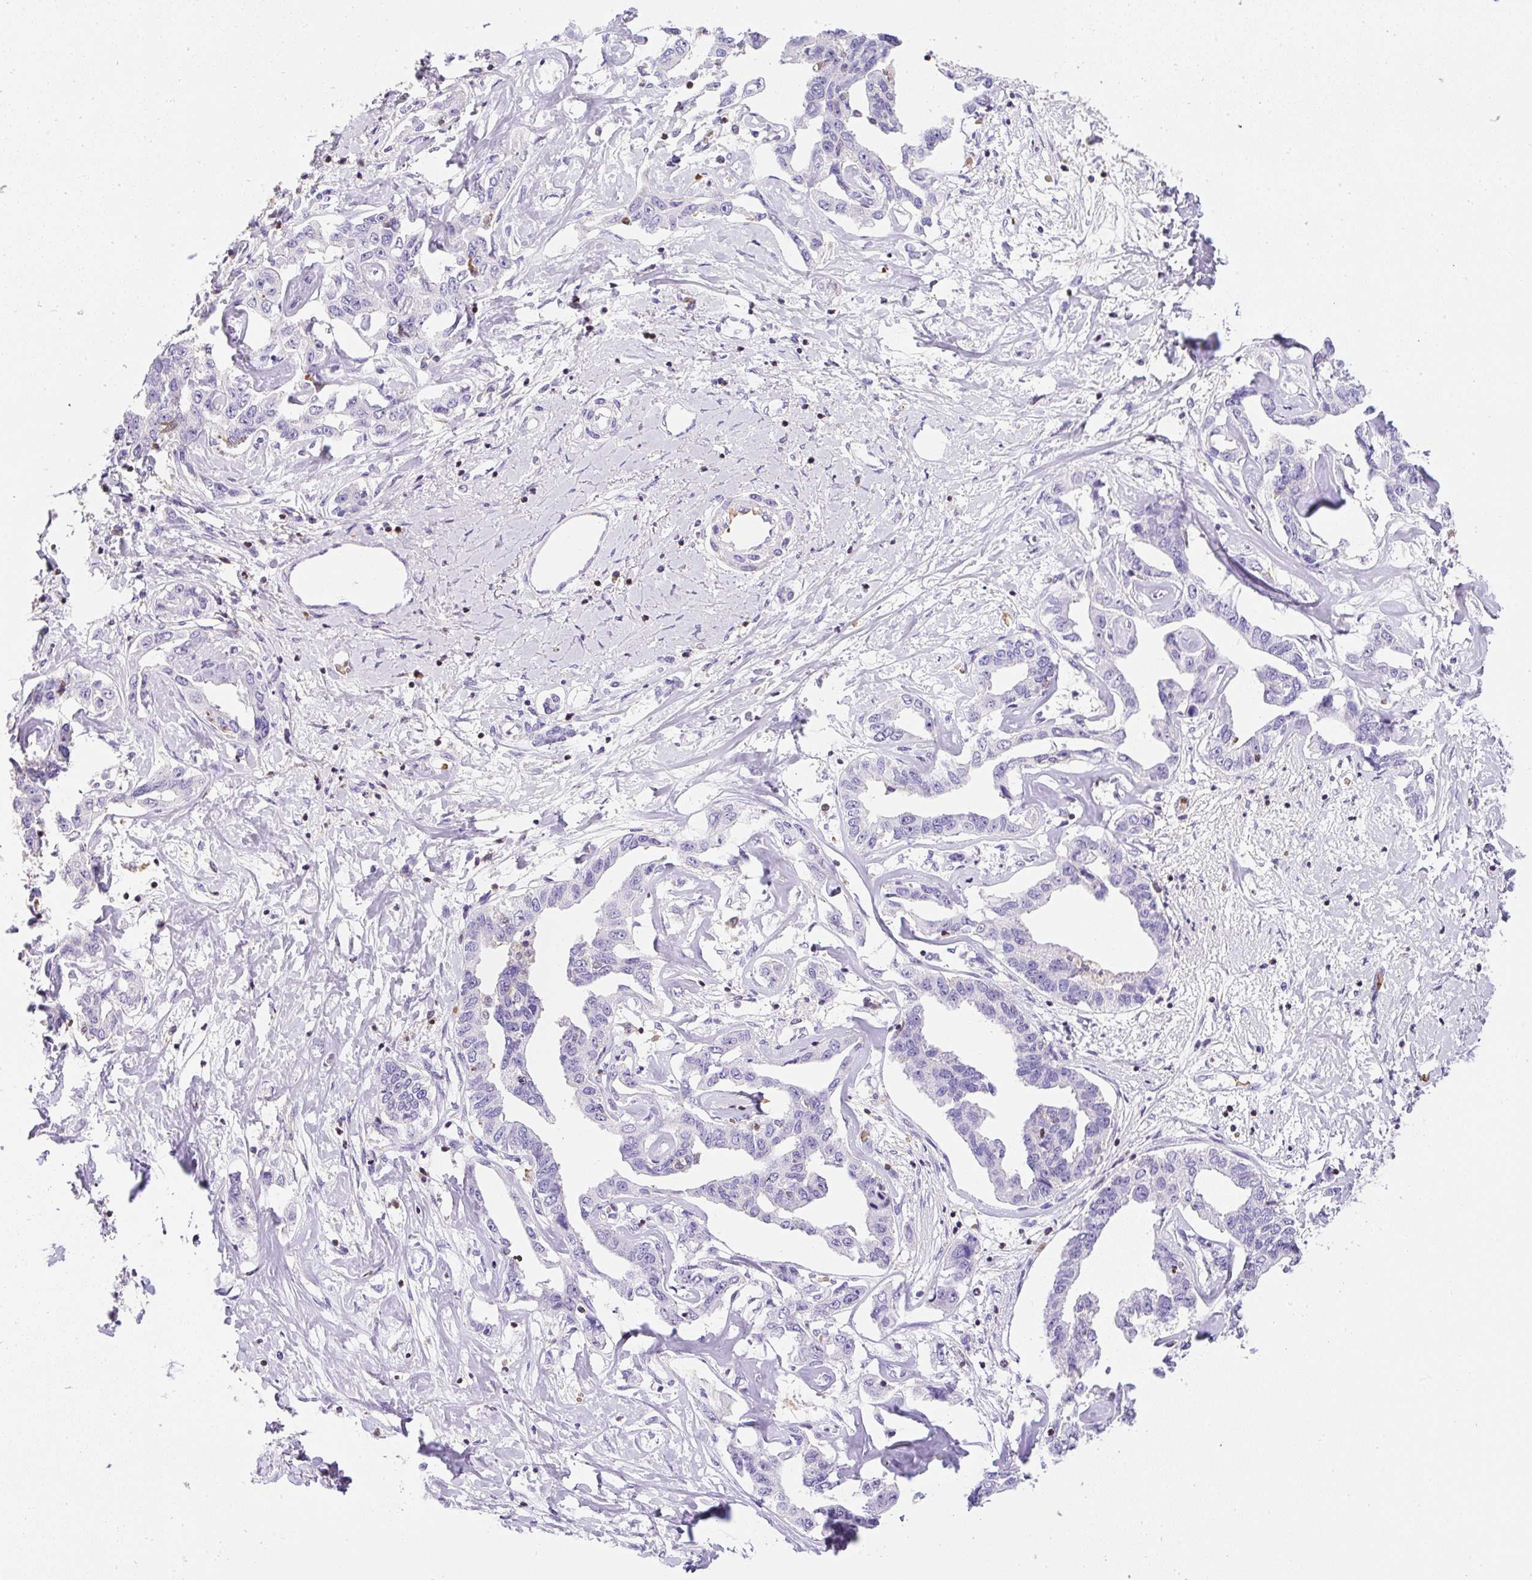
{"staining": {"intensity": "negative", "quantity": "none", "location": "none"}, "tissue": "liver cancer", "cell_type": "Tumor cells", "image_type": "cancer", "snomed": [{"axis": "morphology", "description": "Cholangiocarcinoma"}, {"axis": "topography", "description": "Liver"}], "caption": "This is an immunohistochemistry (IHC) image of liver cholangiocarcinoma. There is no expression in tumor cells.", "gene": "FAM228B", "patient": {"sex": "male", "age": 59}}